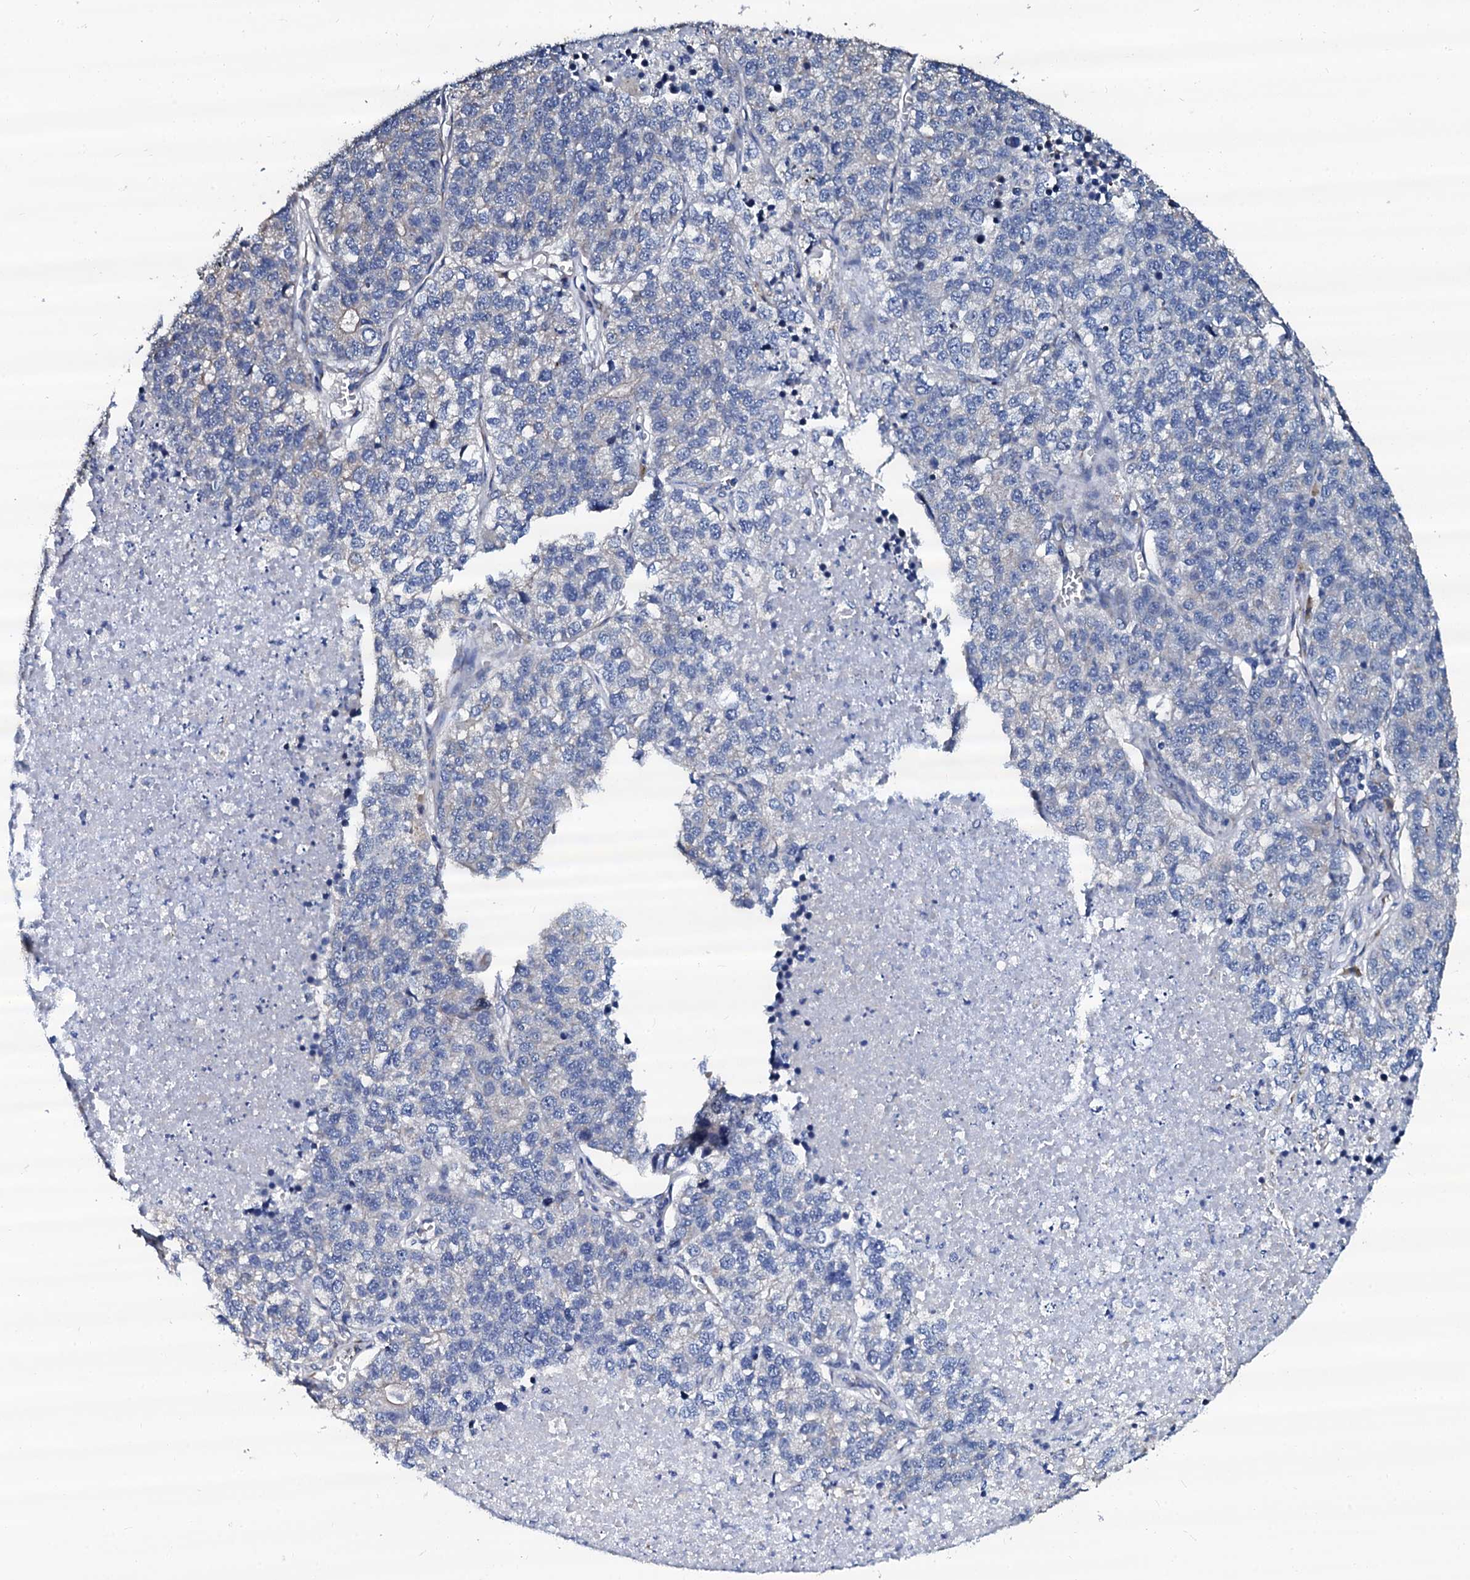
{"staining": {"intensity": "negative", "quantity": "none", "location": "none"}, "tissue": "lung cancer", "cell_type": "Tumor cells", "image_type": "cancer", "snomed": [{"axis": "morphology", "description": "Adenocarcinoma, NOS"}, {"axis": "topography", "description": "Lung"}], "caption": "Tumor cells are negative for protein expression in human lung cancer (adenocarcinoma). The staining is performed using DAB (3,3'-diaminobenzidine) brown chromogen with nuclei counter-stained in using hematoxylin.", "gene": "AKAP3", "patient": {"sex": "male", "age": 49}}